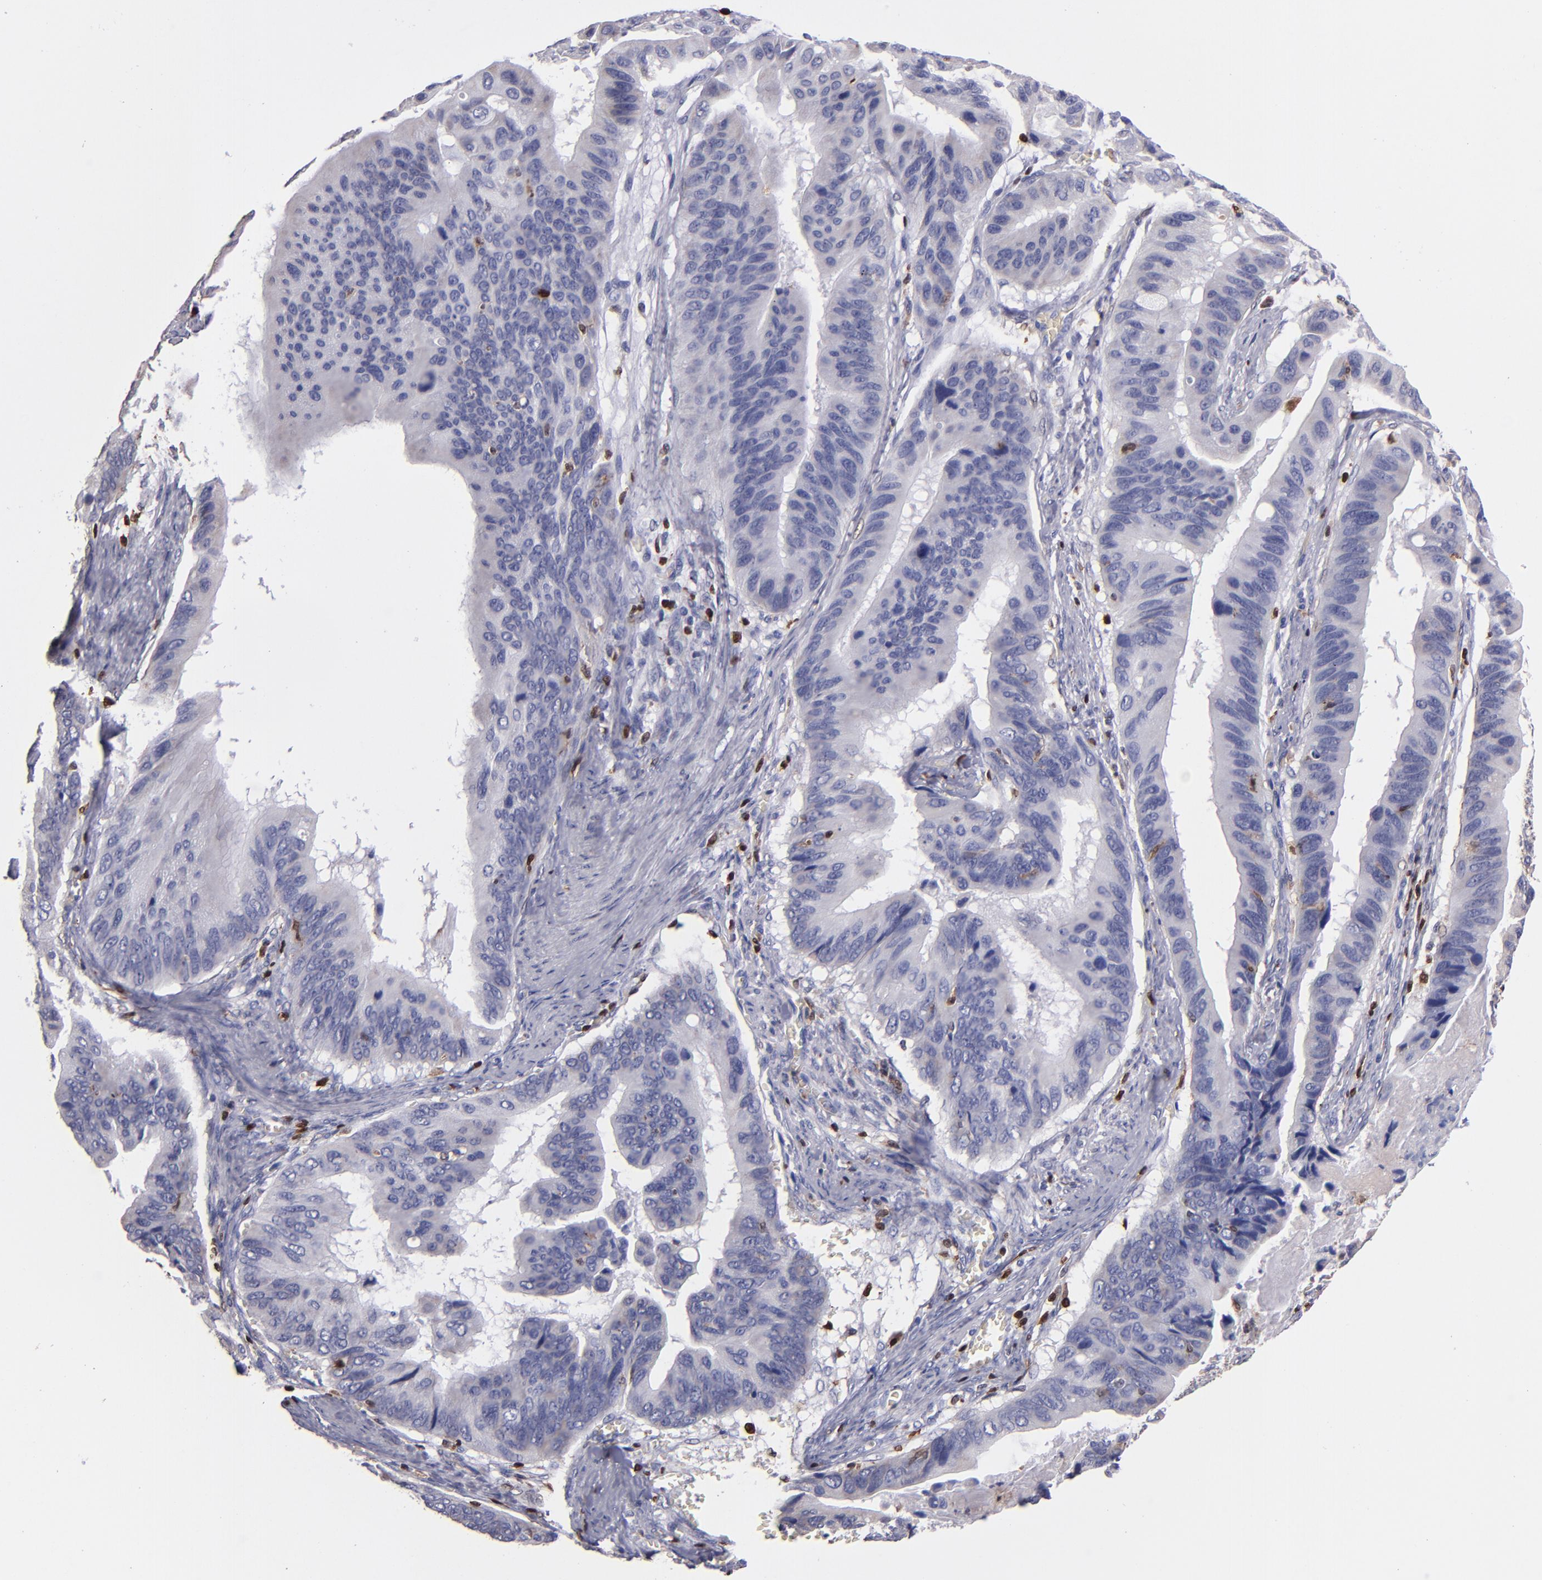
{"staining": {"intensity": "negative", "quantity": "none", "location": "none"}, "tissue": "stomach cancer", "cell_type": "Tumor cells", "image_type": "cancer", "snomed": [{"axis": "morphology", "description": "Adenocarcinoma, NOS"}, {"axis": "topography", "description": "Stomach, upper"}], "caption": "This is a photomicrograph of IHC staining of stomach cancer (adenocarcinoma), which shows no staining in tumor cells.", "gene": "S100A4", "patient": {"sex": "male", "age": 80}}